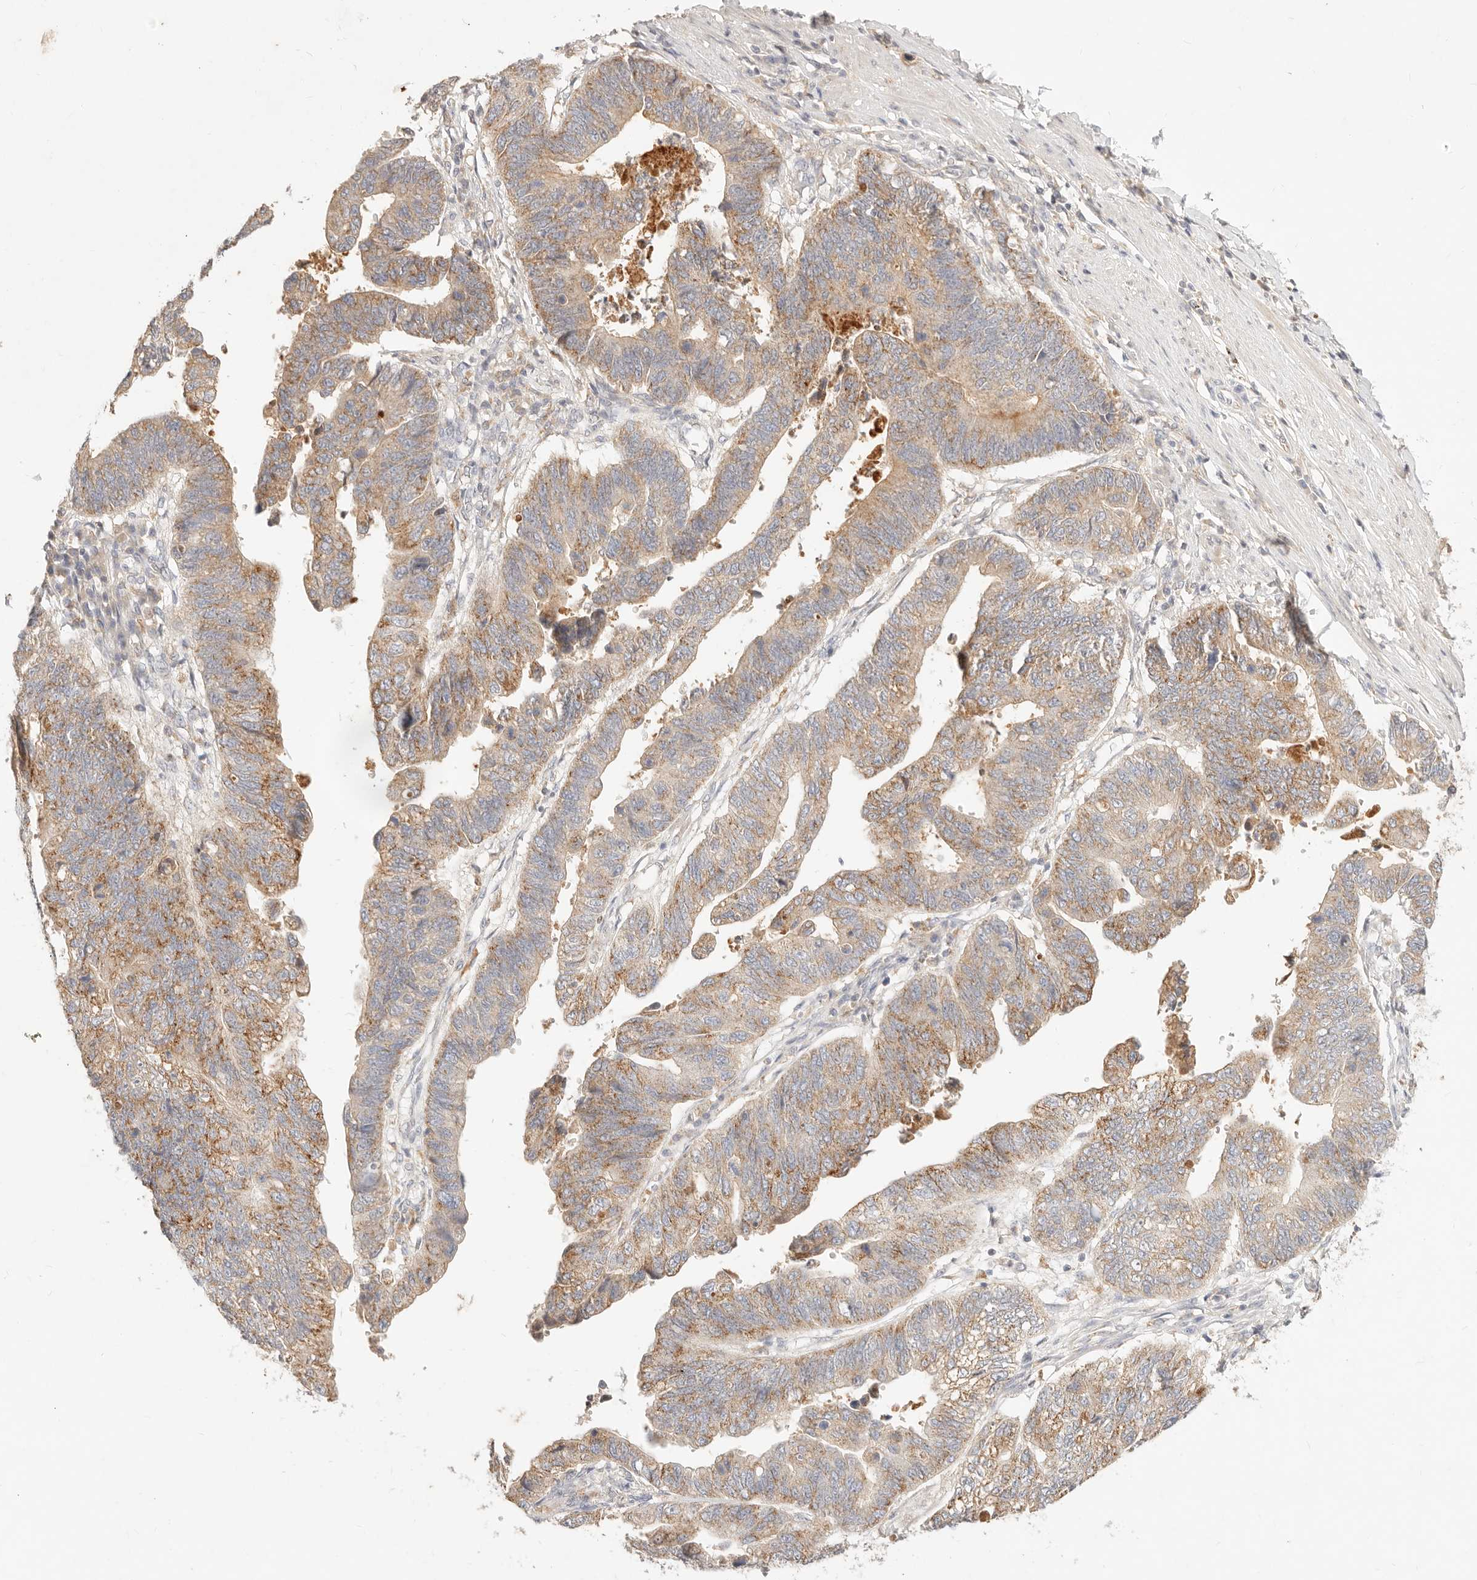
{"staining": {"intensity": "moderate", "quantity": "25%-75%", "location": "cytoplasmic/membranous"}, "tissue": "stomach cancer", "cell_type": "Tumor cells", "image_type": "cancer", "snomed": [{"axis": "morphology", "description": "Adenocarcinoma, NOS"}, {"axis": "topography", "description": "Stomach"}], "caption": "Protein analysis of stomach adenocarcinoma tissue reveals moderate cytoplasmic/membranous expression in approximately 25%-75% of tumor cells.", "gene": "ACOX1", "patient": {"sex": "male", "age": 59}}